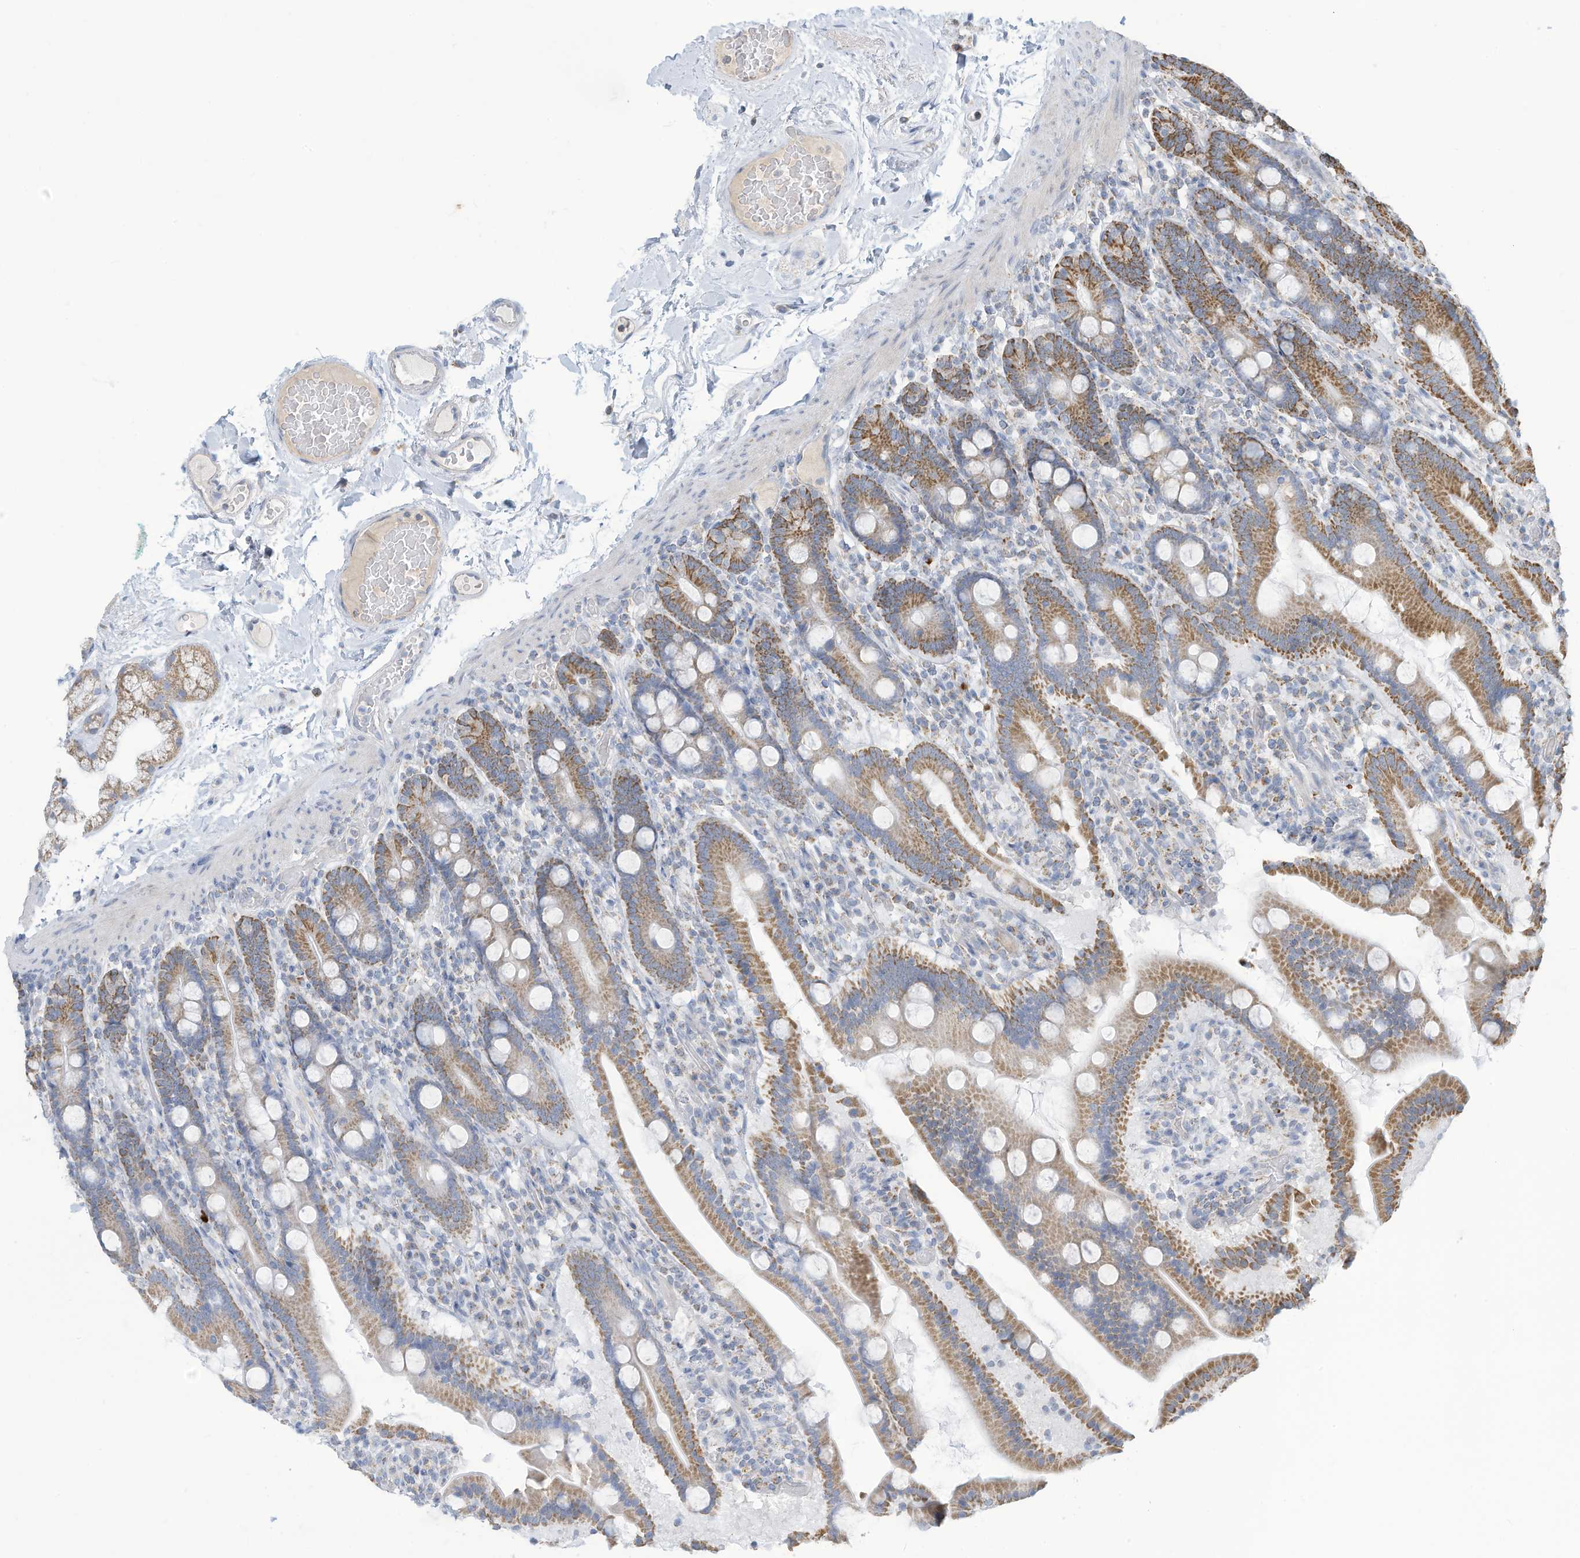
{"staining": {"intensity": "moderate", "quantity": "25%-75%", "location": "cytoplasmic/membranous"}, "tissue": "duodenum", "cell_type": "Glandular cells", "image_type": "normal", "snomed": [{"axis": "morphology", "description": "Normal tissue, NOS"}, {"axis": "topography", "description": "Duodenum"}], "caption": "Immunohistochemical staining of unremarkable duodenum shows 25%-75% levels of moderate cytoplasmic/membranous protein expression in about 25%-75% of glandular cells.", "gene": "NLN", "patient": {"sex": "male", "age": 55}}